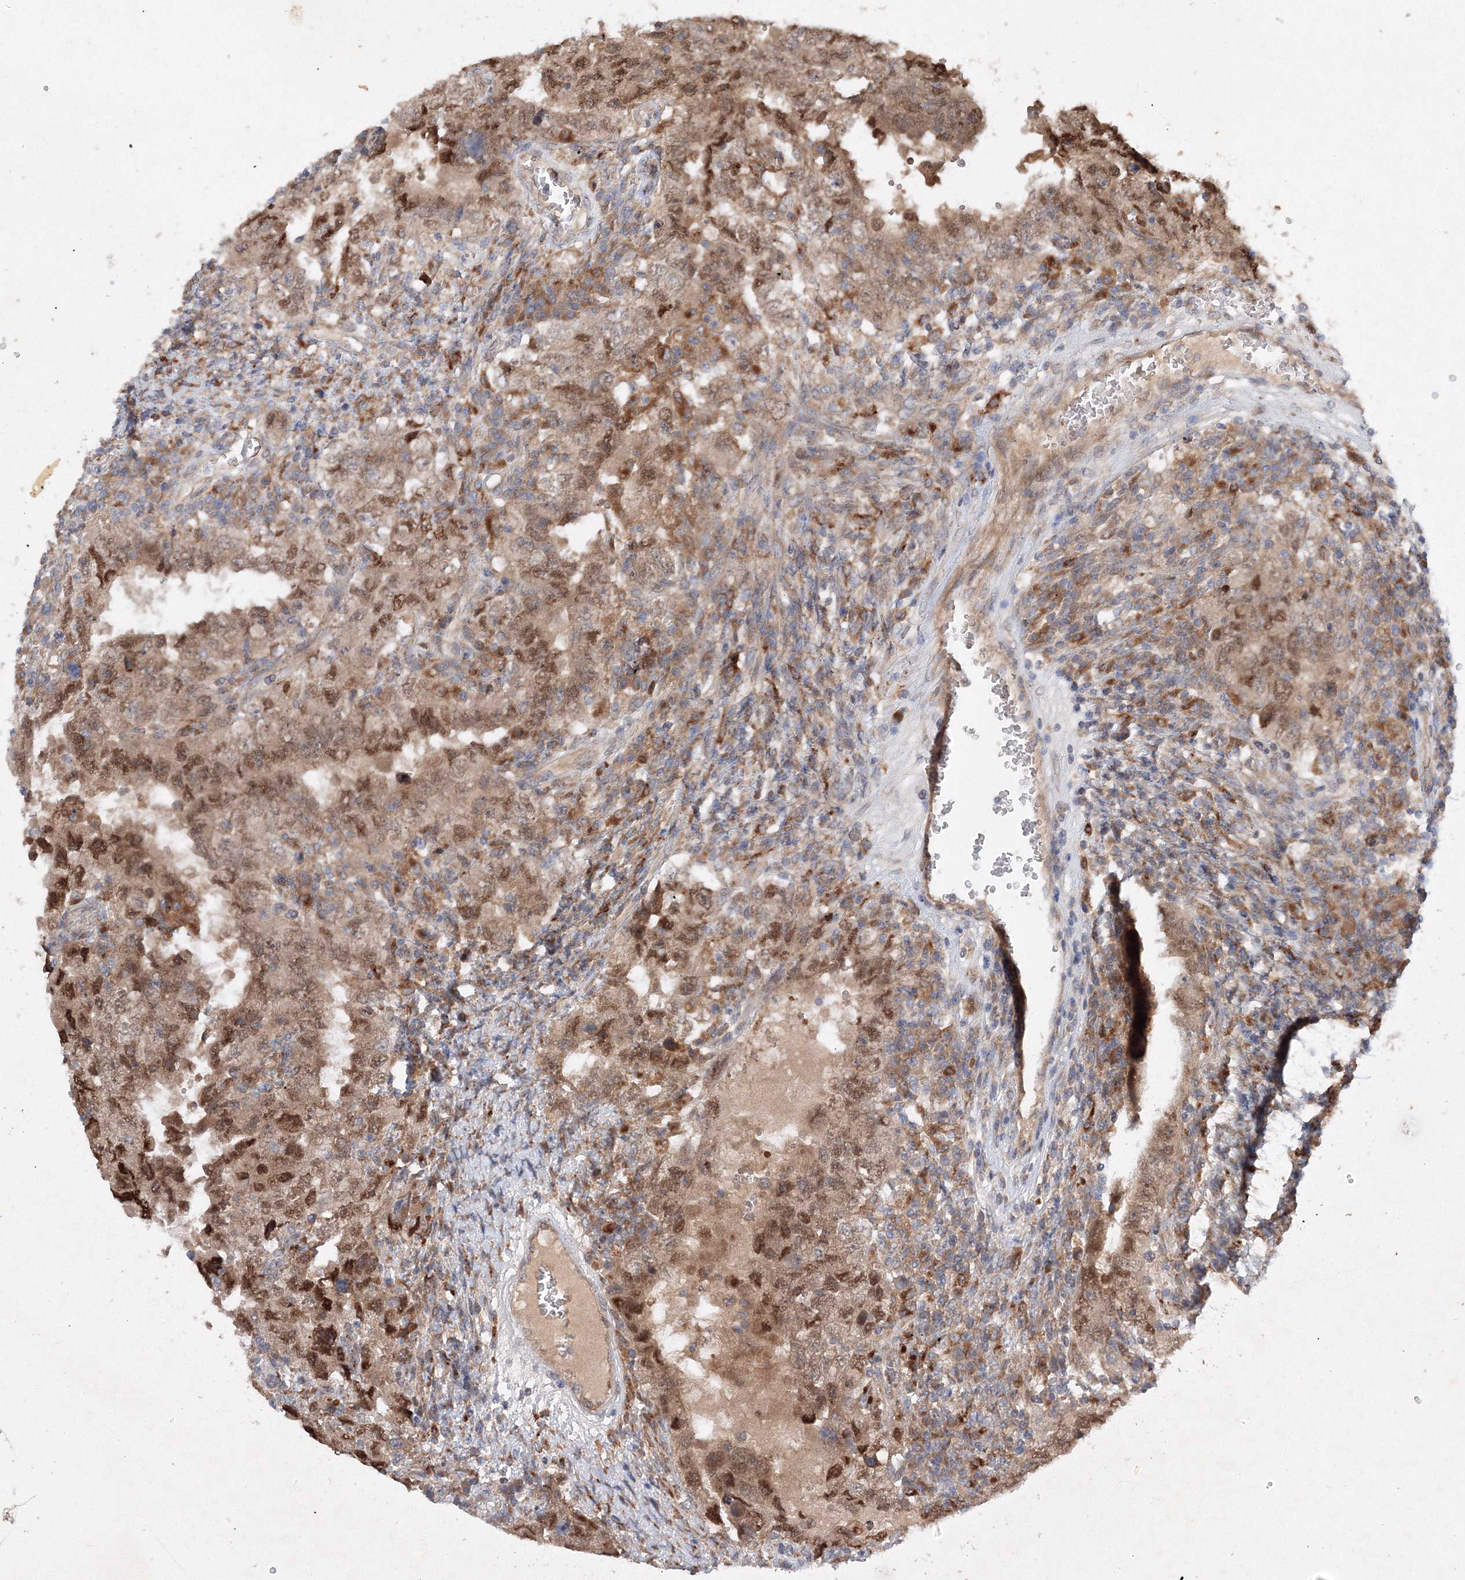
{"staining": {"intensity": "moderate", "quantity": ">75%", "location": "cytoplasmic/membranous,nuclear"}, "tissue": "testis cancer", "cell_type": "Tumor cells", "image_type": "cancer", "snomed": [{"axis": "morphology", "description": "Carcinoma, Embryonal, NOS"}, {"axis": "topography", "description": "Testis"}], "caption": "A micrograph showing moderate cytoplasmic/membranous and nuclear staining in about >75% of tumor cells in testis cancer, as visualized by brown immunohistochemical staining.", "gene": "SLC36A1", "patient": {"sex": "male", "age": 26}}